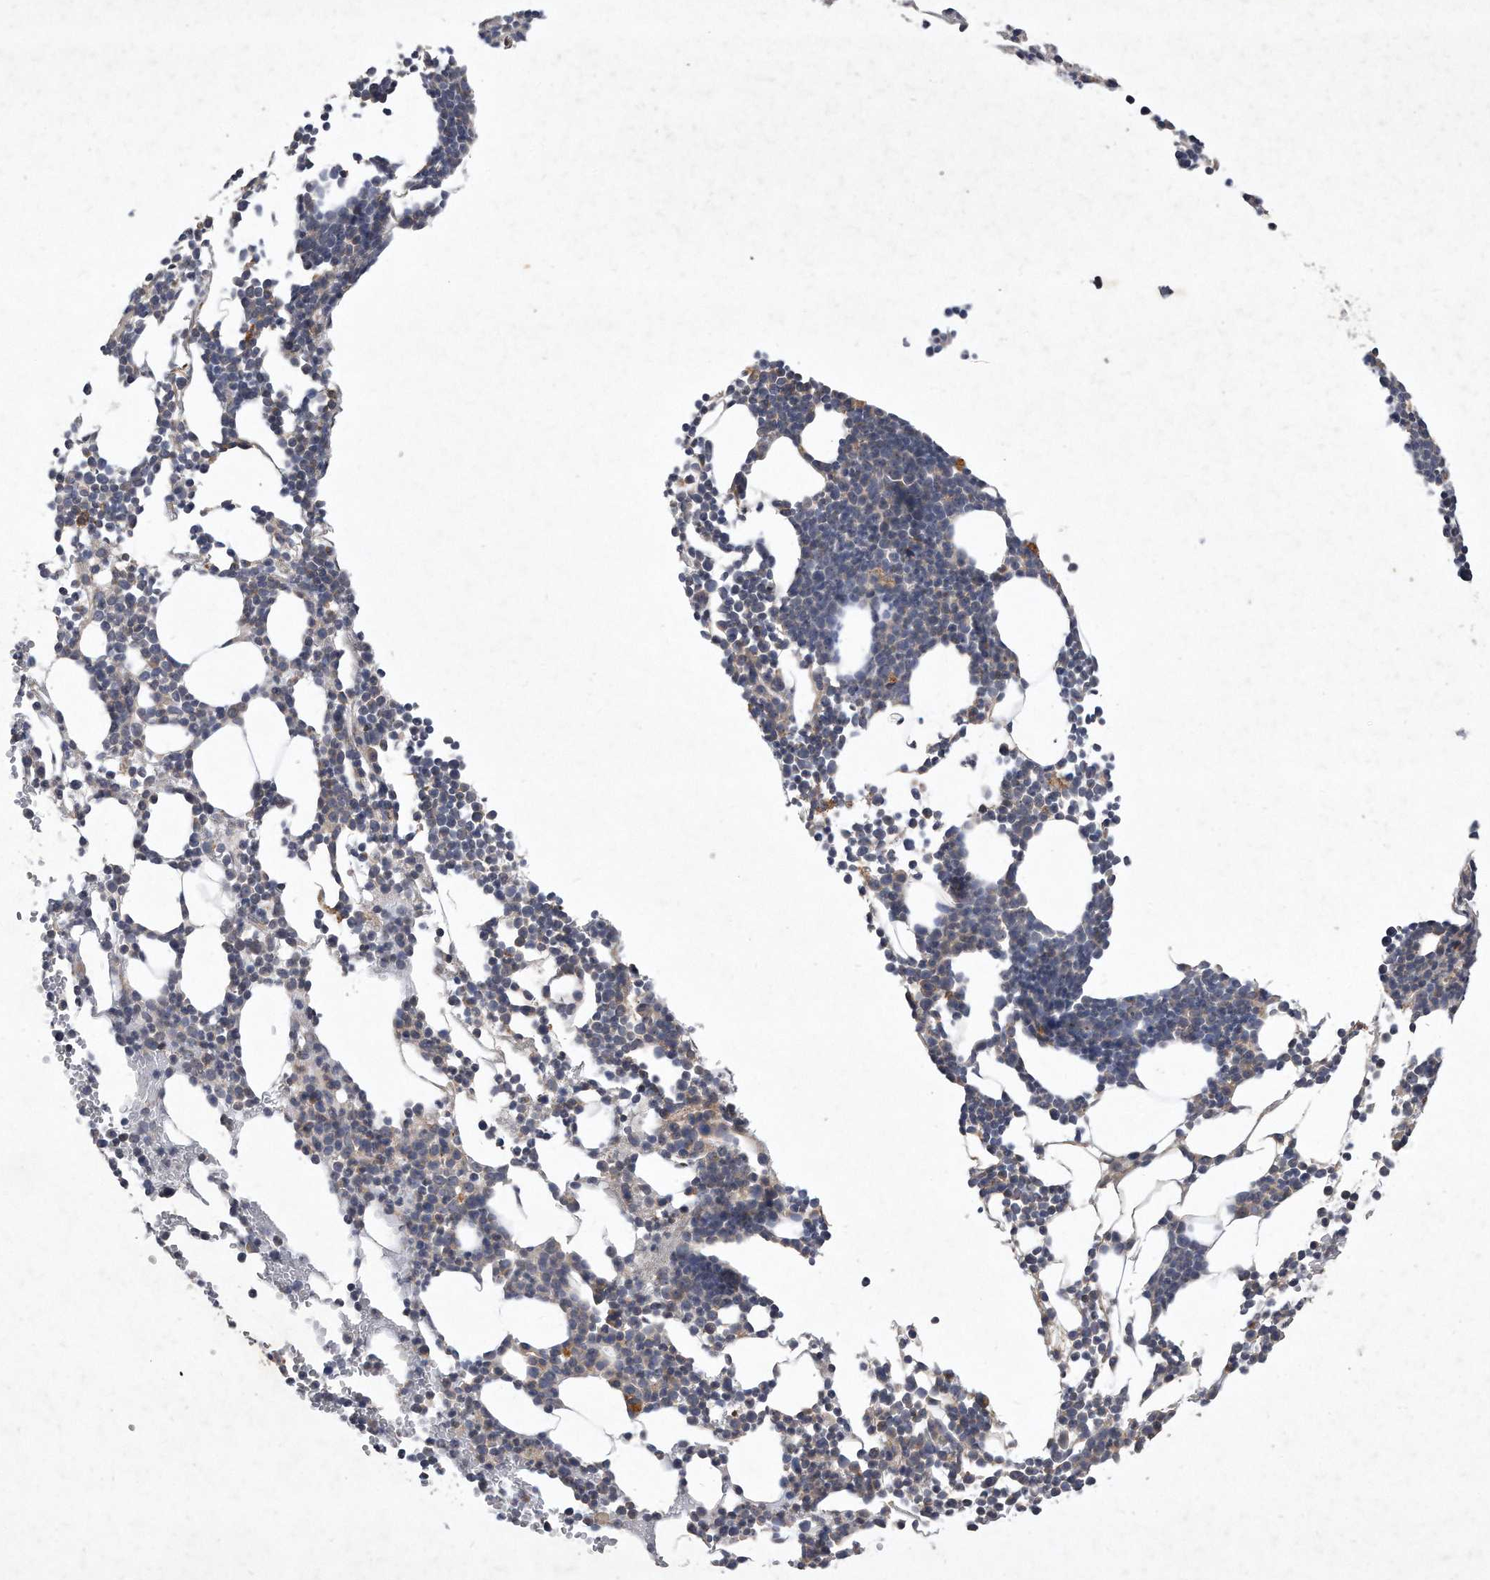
{"staining": {"intensity": "moderate", "quantity": "<25%", "location": "cytoplasmic/membranous"}, "tissue": "bone marrow", "cell_type": "Hematopoietic cells", "image_type": "normal", "snomed": [{"axis": "morphology", "description": "Normal tissue, NOS"}, {"axis": "topography", "description": "Bone marrow"}], "caption": "IHC photomicrograph of normal bone marrow stained for a protein (brown), which demonstrates low levels of moderate cytoplasmic/membranous expression in approximately <25% of hematopoietic cells.", "gene": "PGBD2", "patient": {"sex": "female", "age": 67}}